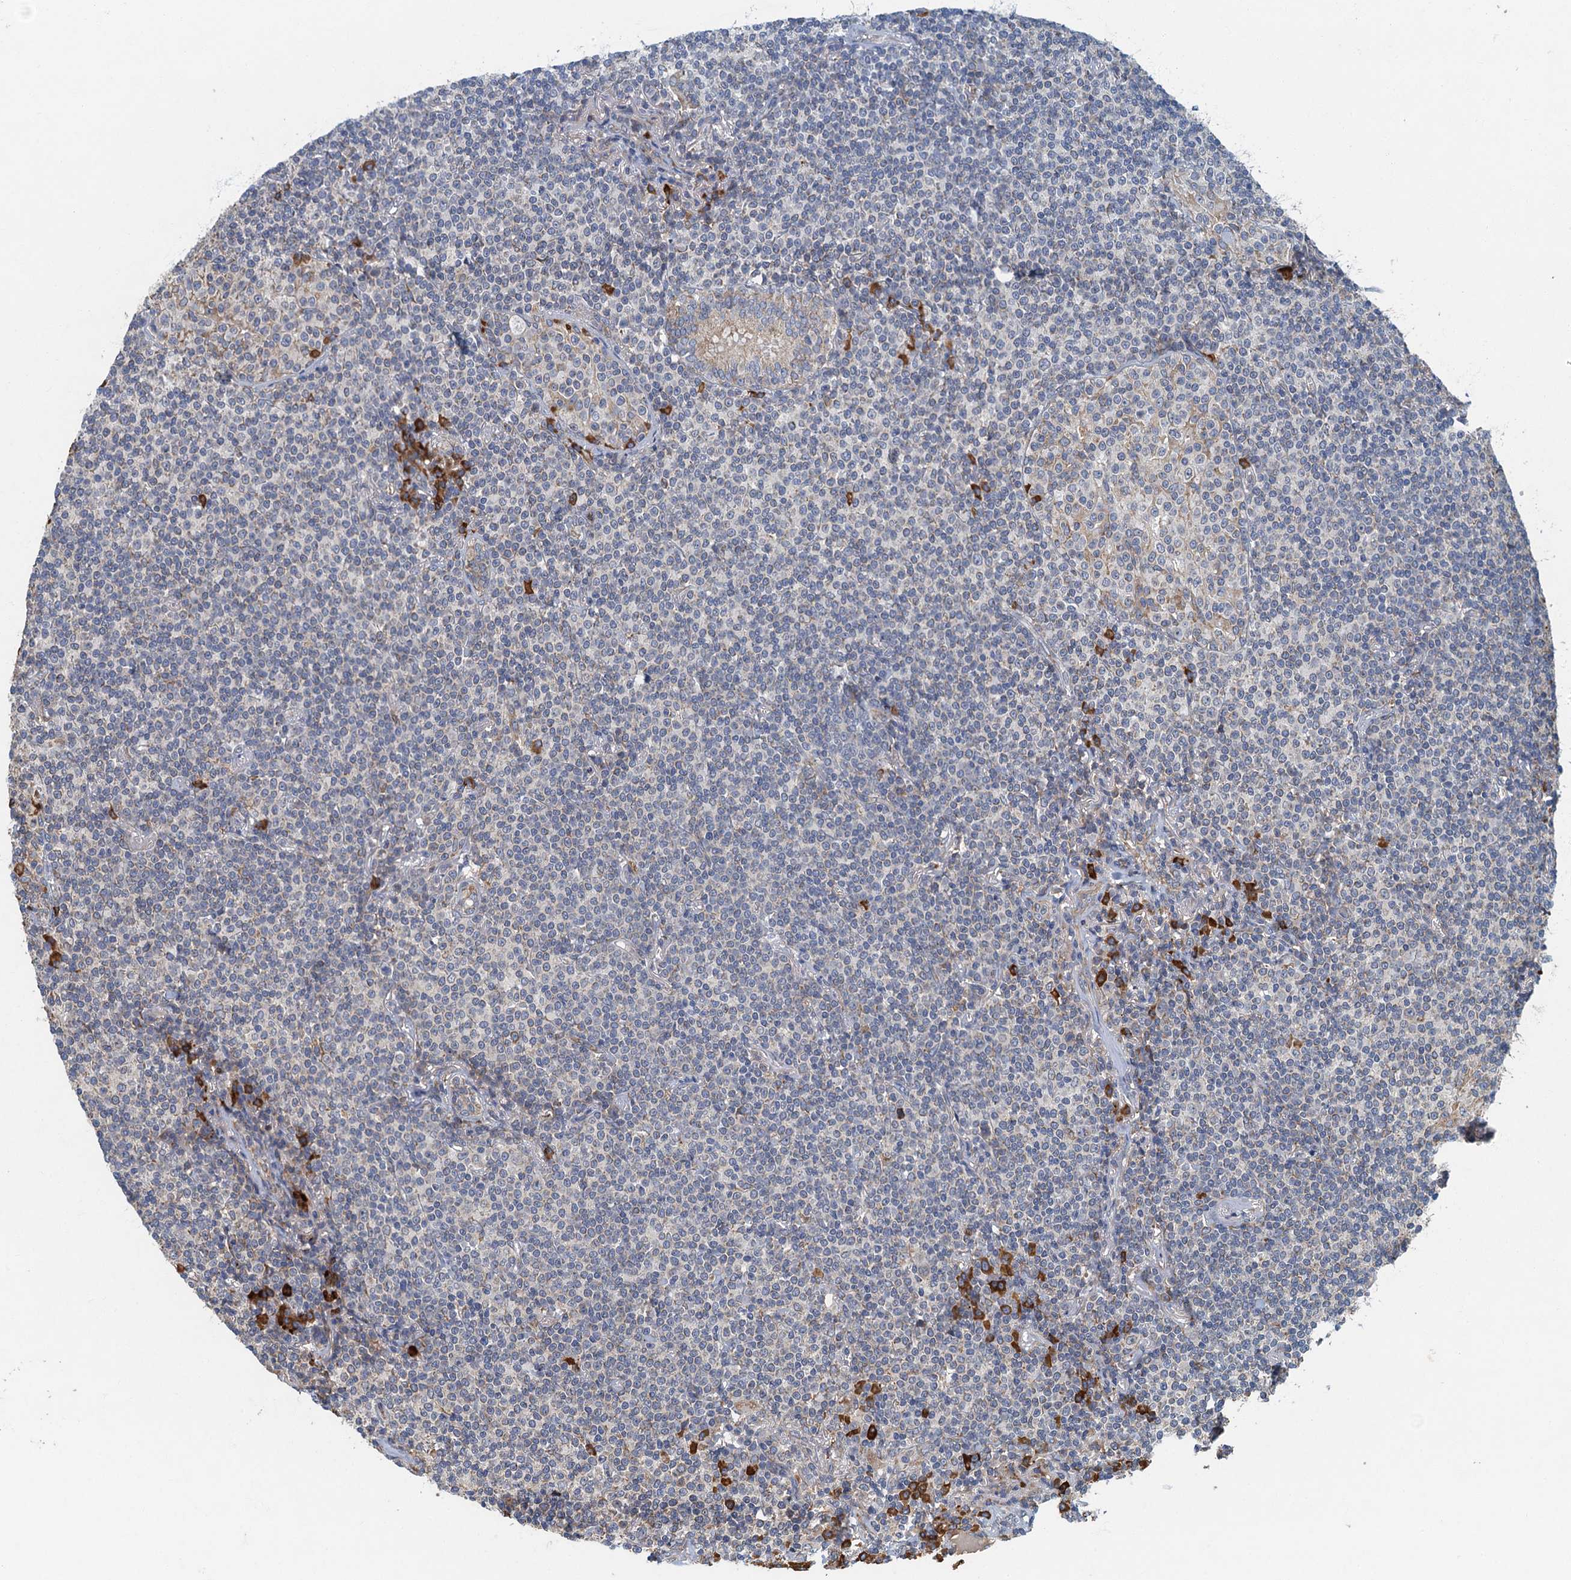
{"staining": {"intensity": "negative", "quantity": "none", "location": "none"}, "tissue": "lymphoma", "cell_type": "Tumor cells", "image_type": "cancer", "snomed": [{"axis": "morphology", "description": "Malignant lymphoma, non-Hodgkin's type, Low grade"}, {"axis": "topography", "description": "Lung"}], "caption": "This photomicrograph is of lymphoma stained with immunohistochemistry (IHC) to label a protein in brown with the nuclei are counter-stained blue. There is no positivity in tumor cells. (DAB immunohistochemistry (IHC) with hematoxylin counter stain).", "gene": "SPDYC", "patient": {"sex": "female", "age": 71}}